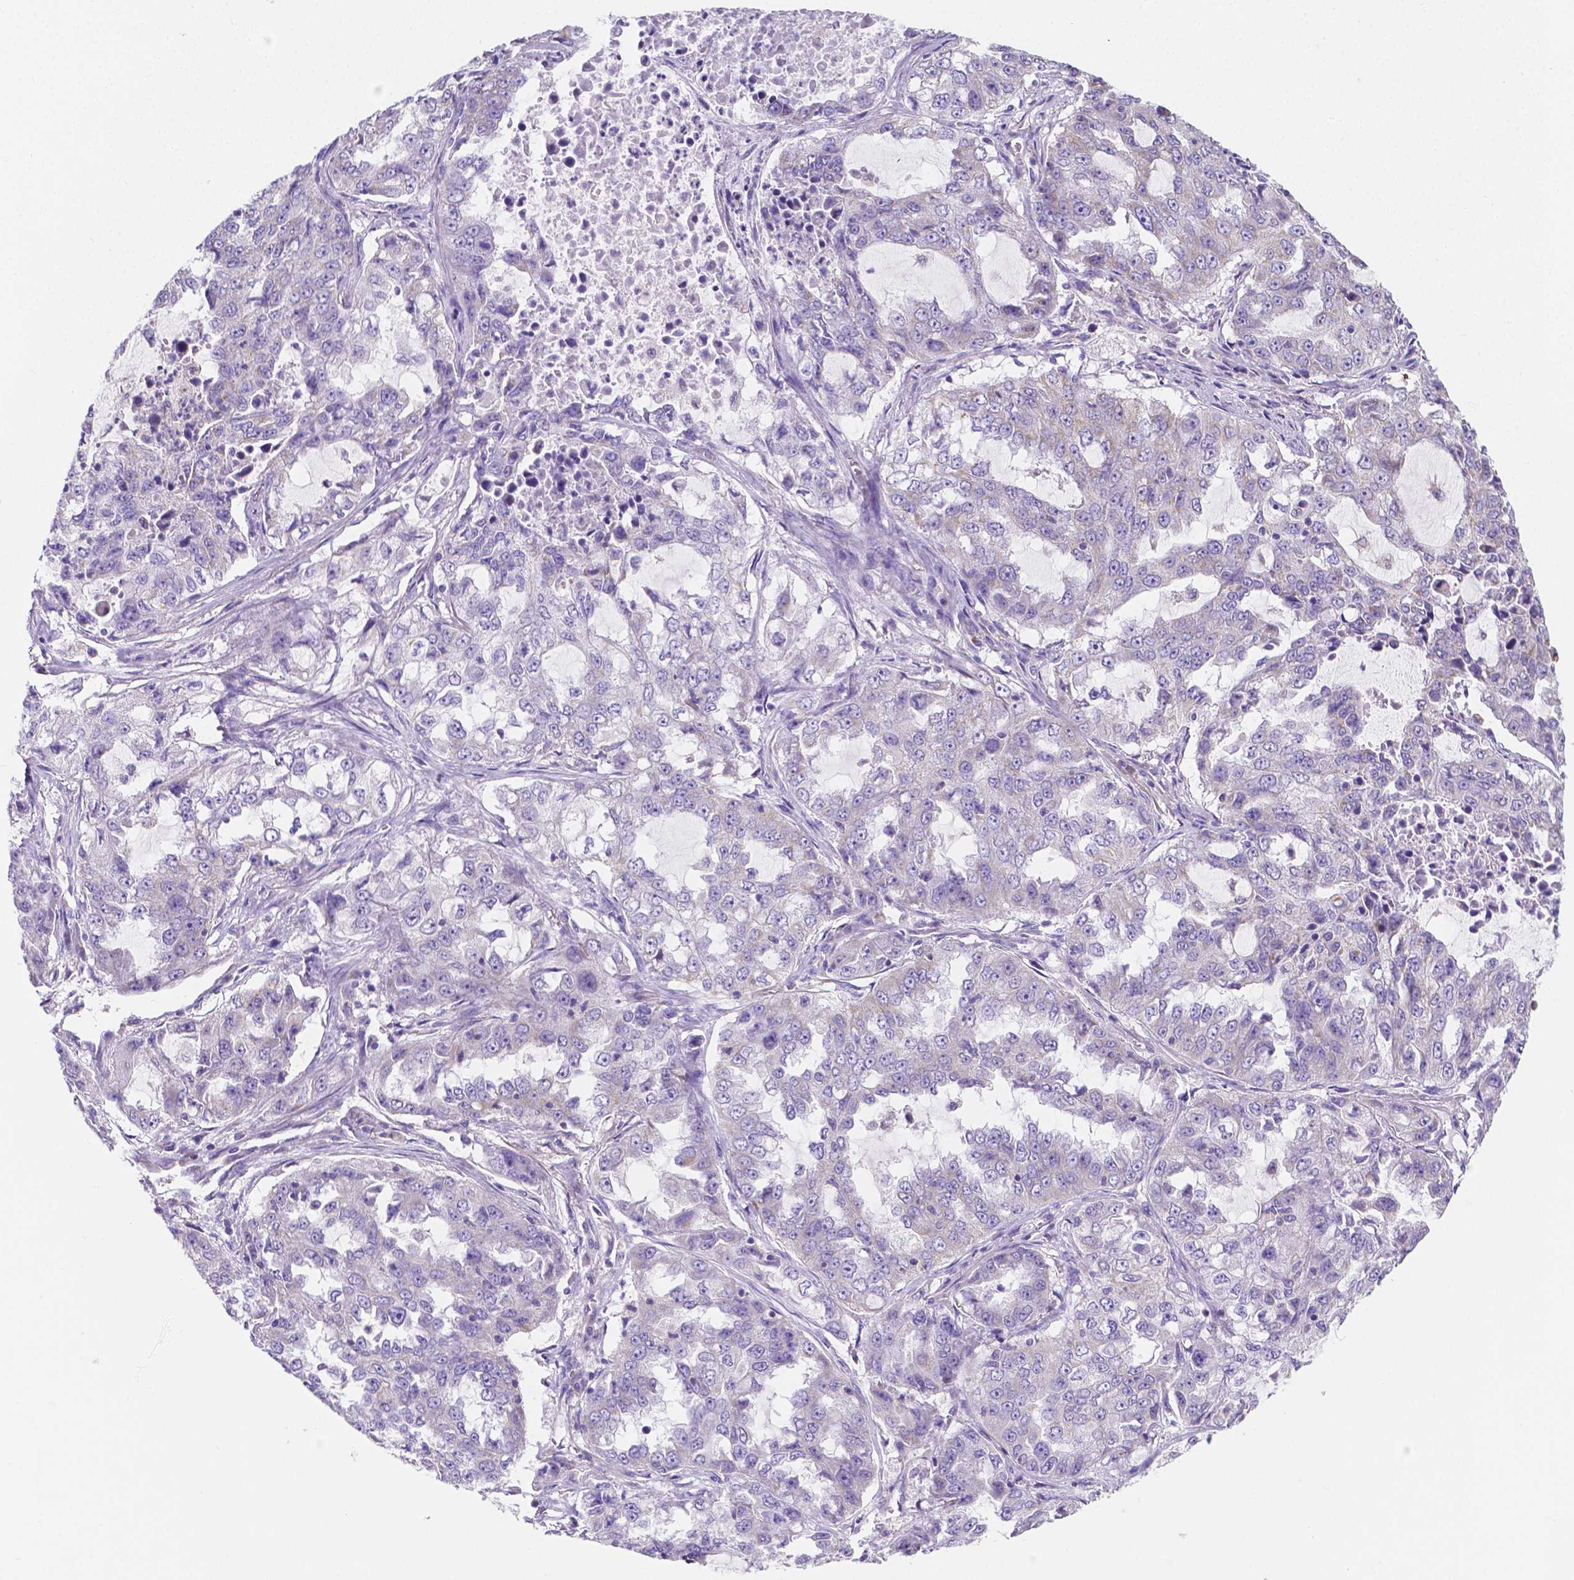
{"staining": {"intensity": "negative", "quantity": "none", "location": "none"}, "tissue": "lung cancer", "cell_type": "Tumor cells", "image_type": "cancer", "snomed": [{"axis": "morphology", "description": "Adenocarcinoma, NOS"}, {"axis": "topography", "description": "Lung"}], "caption": "Human lung cancer (adenocarcinoma) stained for a protein using immunohistochemistry displays no positivity in tumor cells.", "gene": "SGTB", "patient": {"sex": "female", "age": 61}}